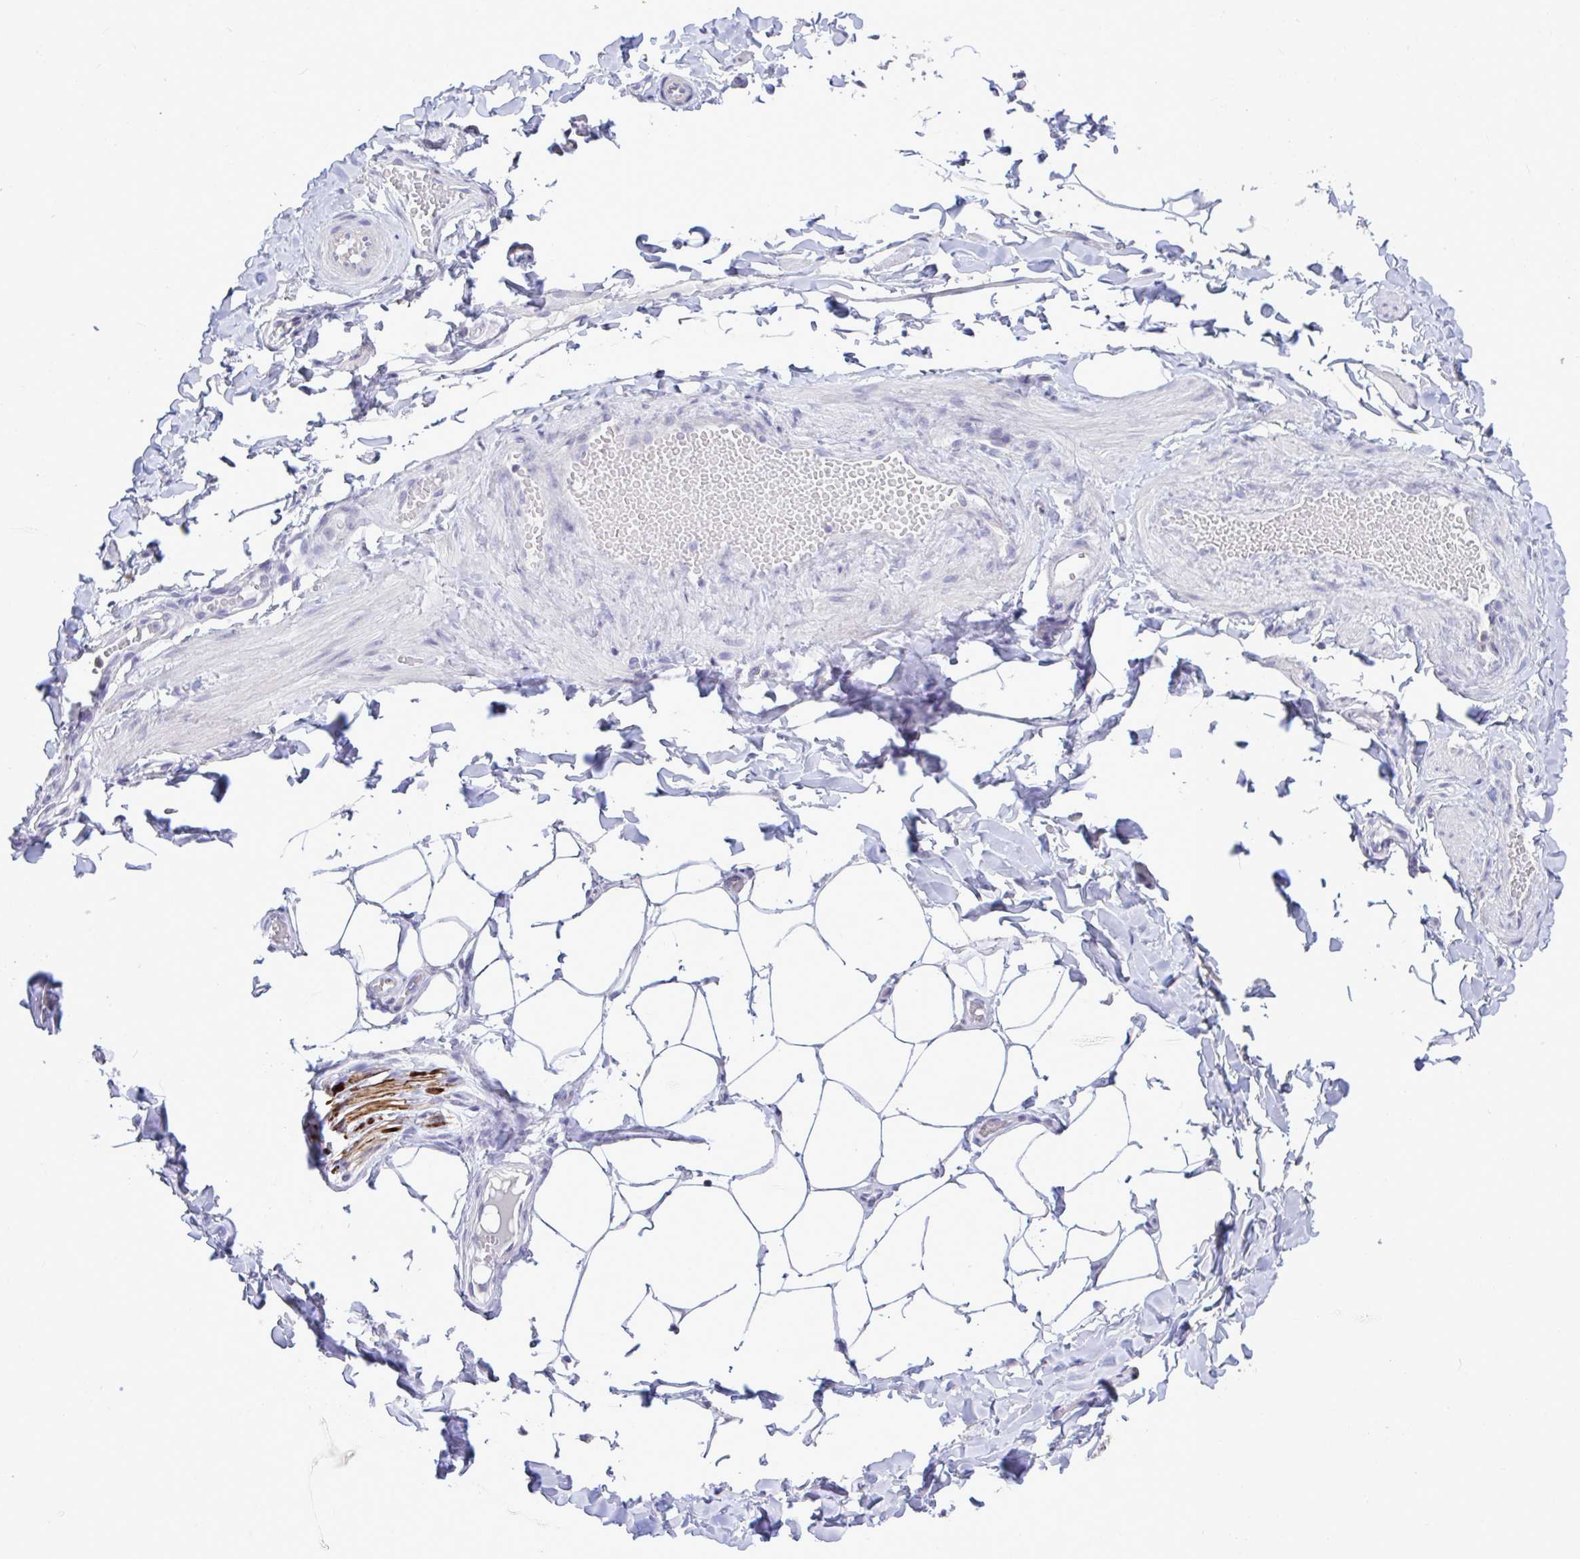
{"staining": {"intensity": "negative", "quantity": "none", "location": "none"}, "tissue": "adipose tissue", "cell_type": "Adipocytes", "image_type": "normal", "snomed": [{"axis": "morphology", "description": "Normal tissue, NOS"}, {"axis": "topography", "description": "Soft tissue"}, {"axis": "topography", "description": "Adipose tissue"}, {"axis": "topography", "description": "Vascular tissue"}, {"axis": "topography", "description": "Peripheral nerve tissue"}], "caption": "DAB immunohistochemical staining of unremarkable adipose tissue shows no significant staining in adipocytes. (DAB (3,3'-diaminobenzidine) immunohistochemistry (IHC) with hematoxylin counter stain).", "gene": "PIGK", "patient": {"sex": "male", "age": 29}}